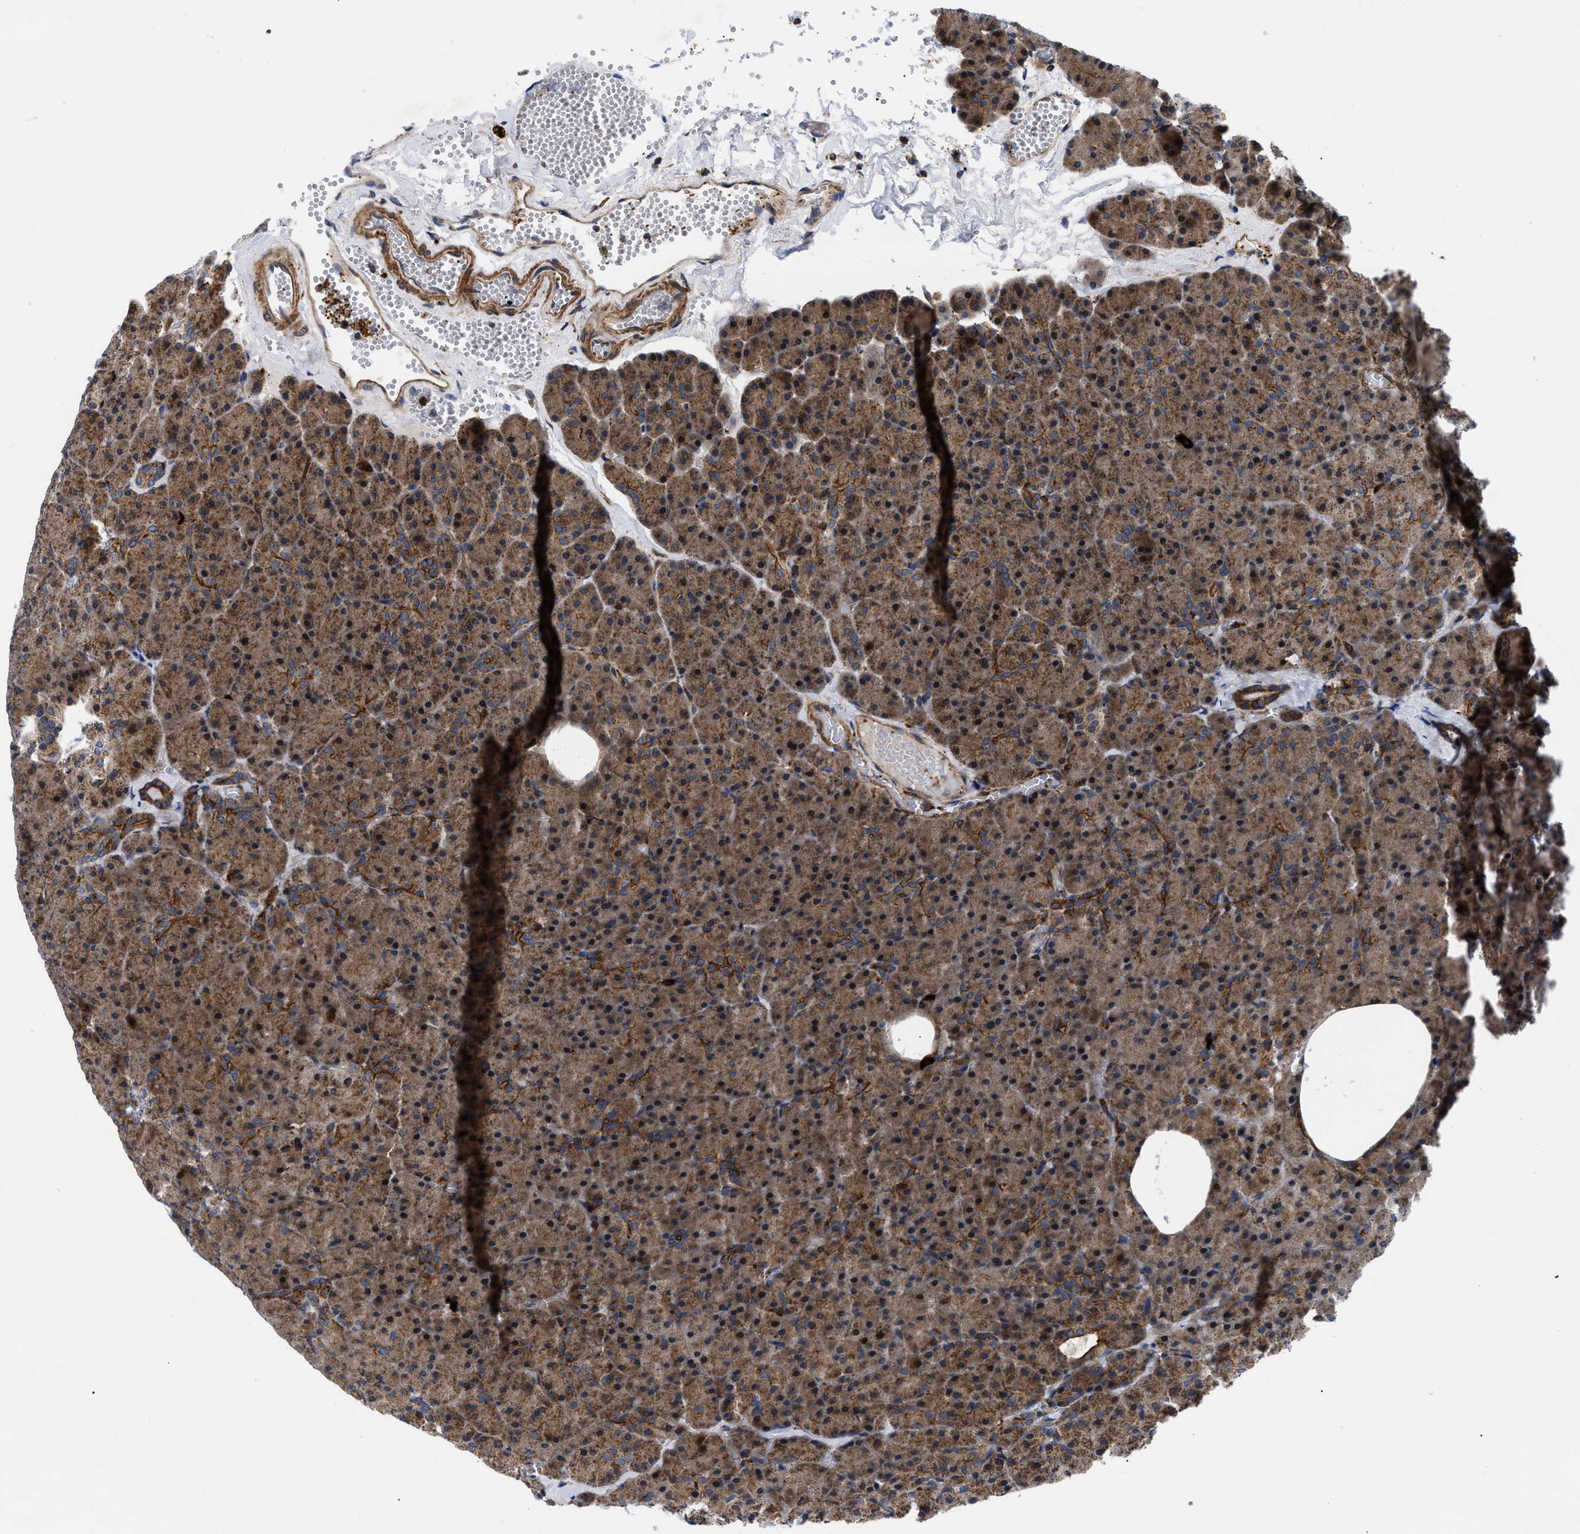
{"staining": {"intensity": "moderate", "quantity": ">75%", "location": "cytoplasmic/membranous"}, "tissue": "pancreas", "cell_type": "Exocrine glandular cells", "image_type": "normal", "snomed": [{"axis": "morphology", "description": "Normal tissue, NOS"}, {"axis": "topography", "description": "Pancreas"}], "caption": "Protein staining exhibits moderate cytoplasmic/membranous staining in approximately >75% of exocrine glandular cells in normal pancreas. Using DAB (brown) and hematoxylin (blue) stains, captured at high magnification using brightfield microscopy.", "gene": "SPAST", "patient": {"sex": "female", "age": 35}}